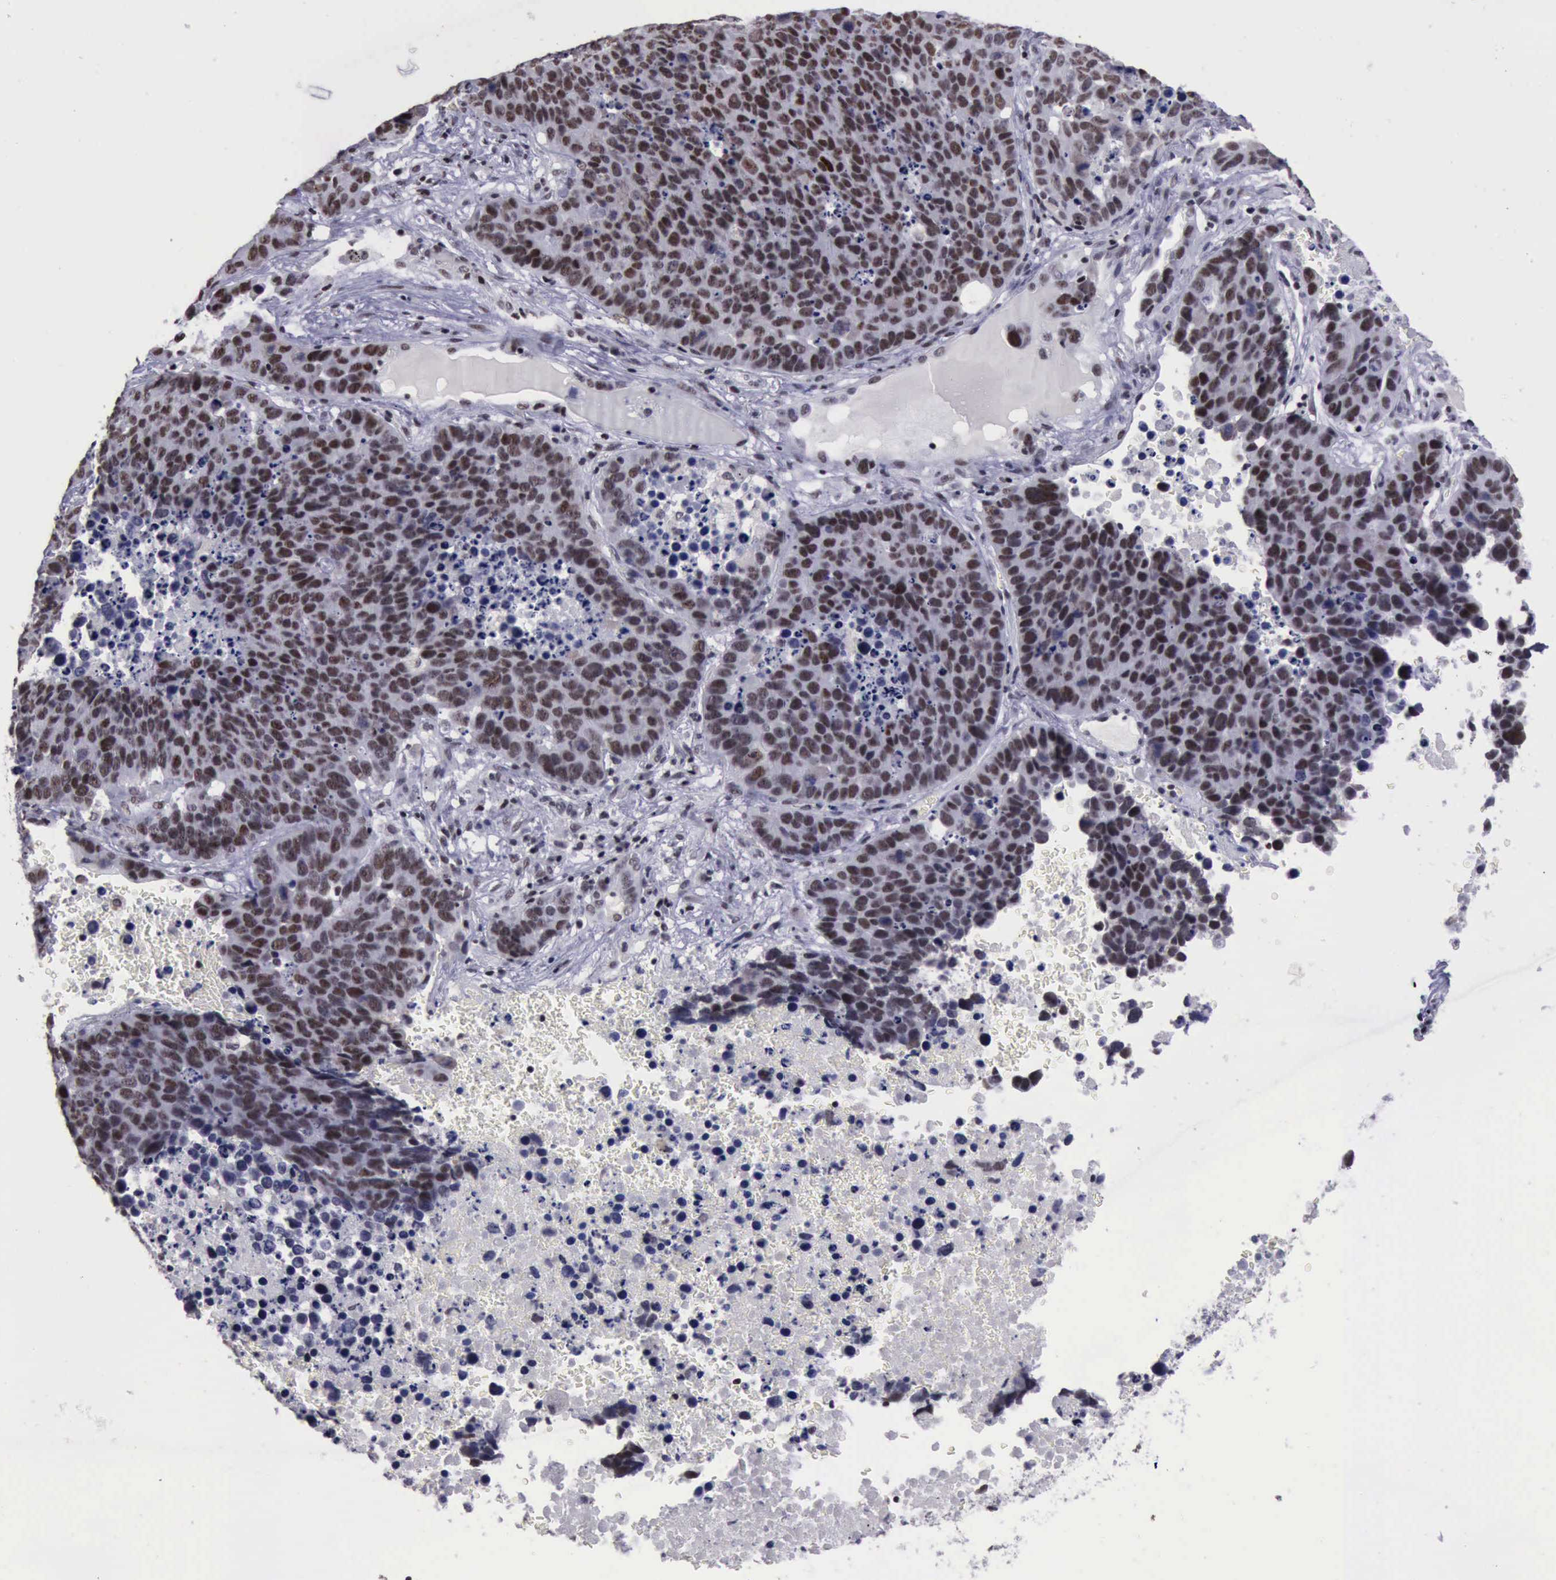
{"staining": {"intensity": "moderate", "quantity": "<25%", "location": "nuclear"}, "tissue": "lung cancer", "cell_type": "Tumor cells", "image_type": "cancer", "snomed": [{"axis": "morphology", "description": "Carcinoid, malignant, NOS"}, {"axis": "topography", "description": "Lung"}], "caption": "An immunohistochemistry (IHC) image of neoplastic tissue is shown. Protein staining in brown highlights moderate nuclear positivity in lung malignant carcinoid within tumor cells.", "gene": "YY1", "patient": {"sex": "male", "age": 60}}